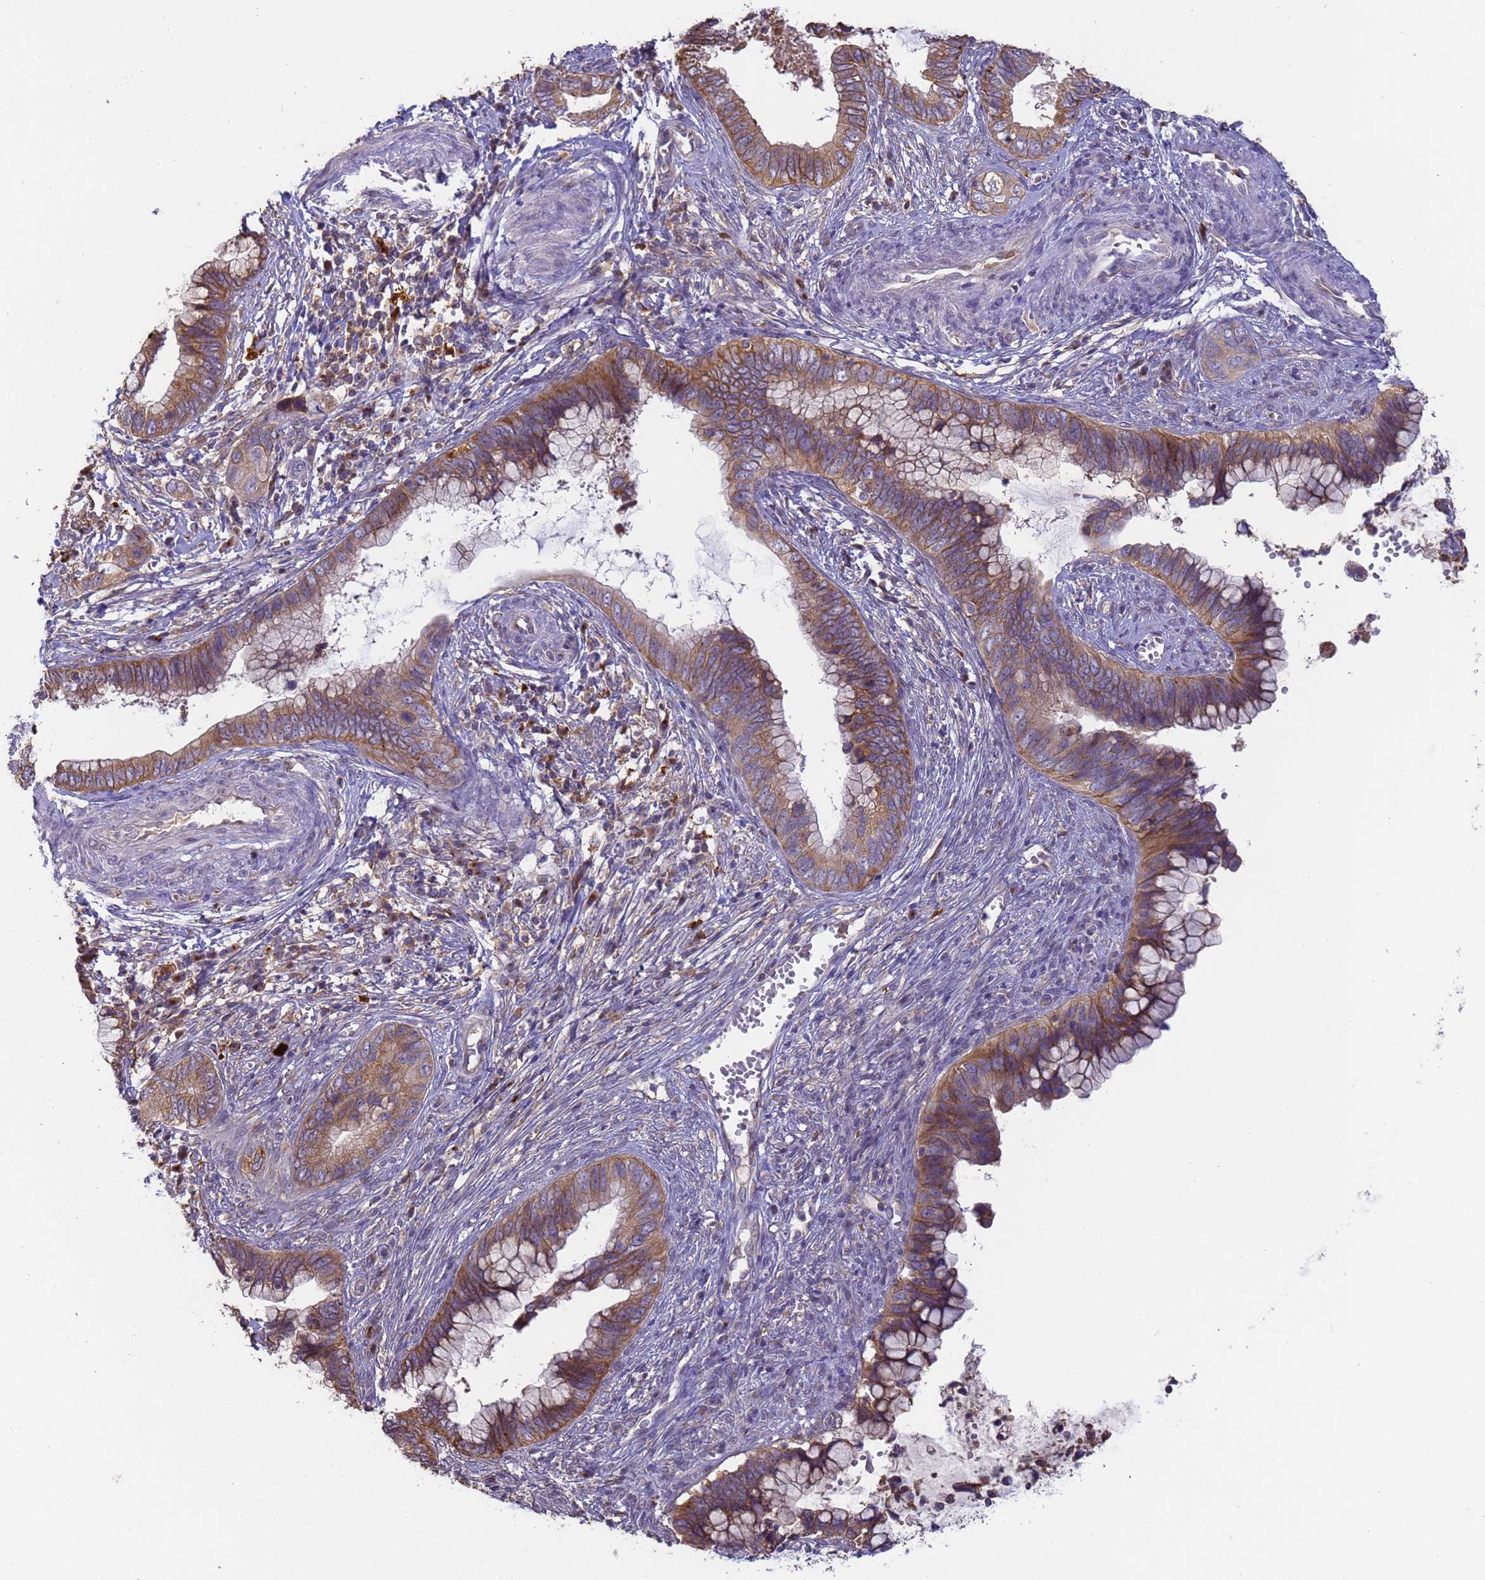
{"staining": {"intensity": "moderate", "quantity": ">75%", "location": "cytoplasmic/membranous"}, "tissue": "cervical cancer", "cell_type": "Tumor cells", "image_type": "cancer", "snomed": [{"axis": "morphology", "description": "Adenocarcinoma, NOS"}, {"axis": "topography", "description": "Cervix"}], "caption": "Cervical cancer (adenocarcinoma) stained with a protein marker demonstrates moderate staining in tumor cells.", "gene": "M6PR", "patient": {"sex": "female", "age": 44}}